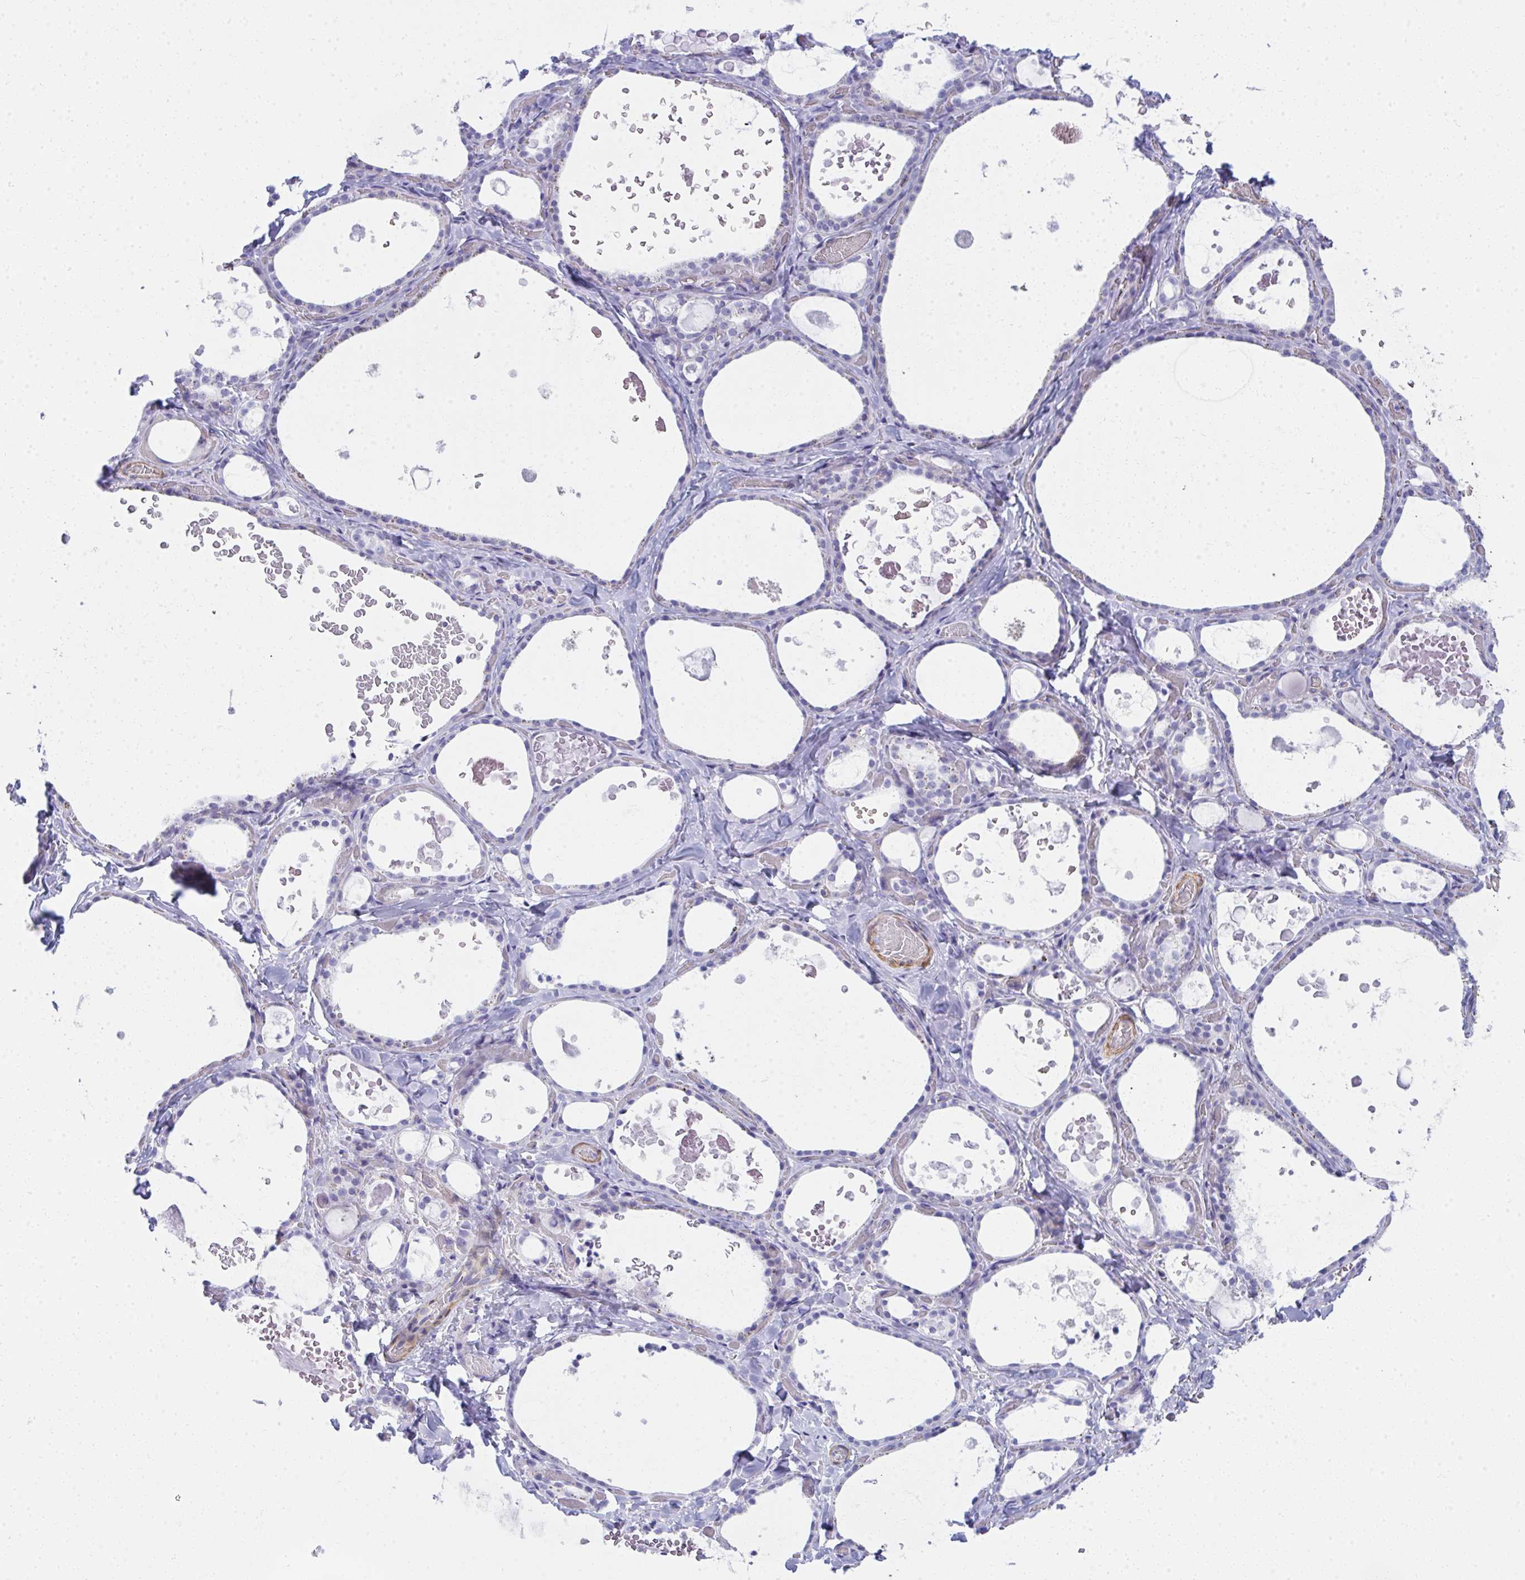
{"staining": {"intensity": "negative", "quantity": "none", "location": "none"}, "tissue": "thyroid gland", "cell_type": "Glandular cells", "image_type": "normal", "snomed": [{"axis": "morphology", "description": "Normal tissue, NOS"}, {"axis": "topography", "description": "Thyroid gland"}], "caption": "An immunohistochemistry photomicrograph of unremarkable thyroid gland is shown. There is no staining in glandular cells of thyroid gland. (DAB (3,3'-diaminobenzidine) immunohistochemistry visualized using brightfield microscopy, high magnification).", "gene": "PUS7L", "patient": {"sex": "female", "age": 56}}